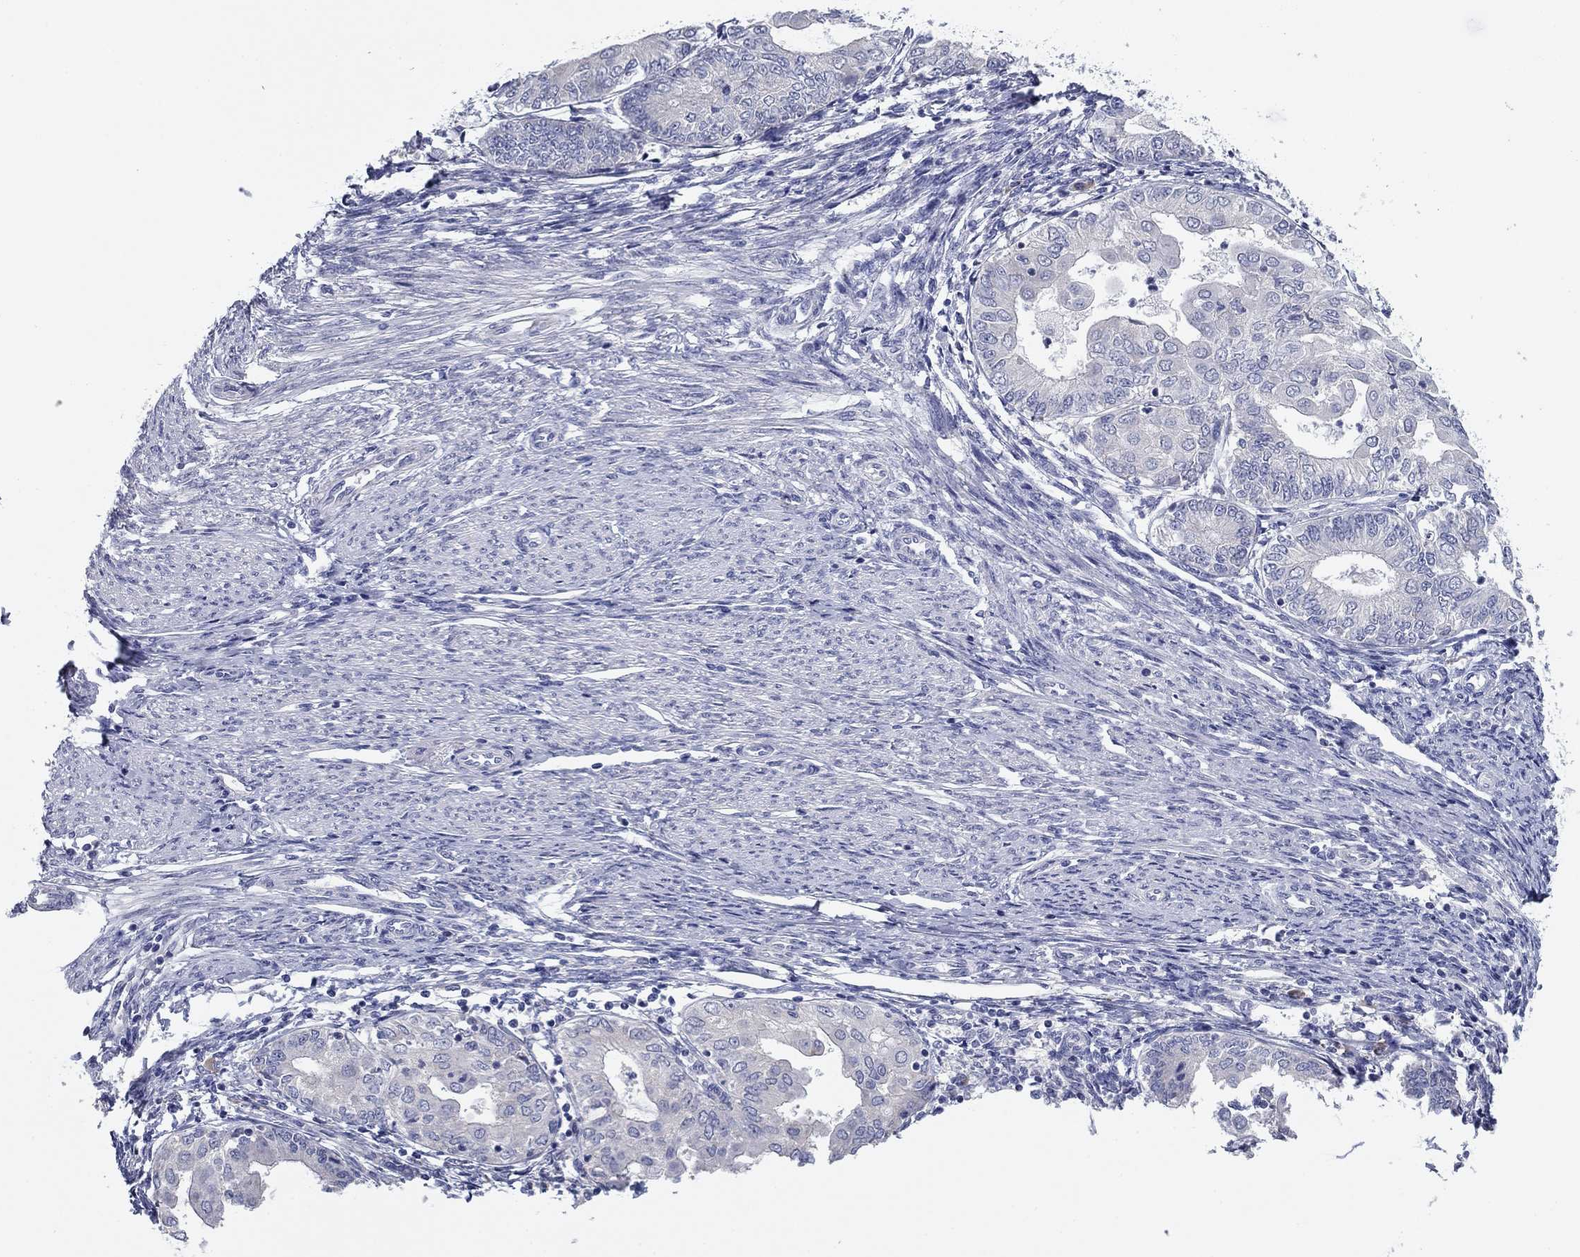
{"staining": {"intensity": "negative", "quantity": "none", "location": "none"}, "tissue": "endometrial cancer", "cell_type": "Tumor cells", "image_type": "cancer", "snomed": [{"axis": "morphology", "description": "Adenocarcinoma, NOS"}, {"axis": "topography", "description": "Endometrium"}], "caption": "There is no significant positivity in tumor cells of endometrial adenocarcinoma.", "gene": "GRK7", "patient": {"sex": "female", "age": 68}}